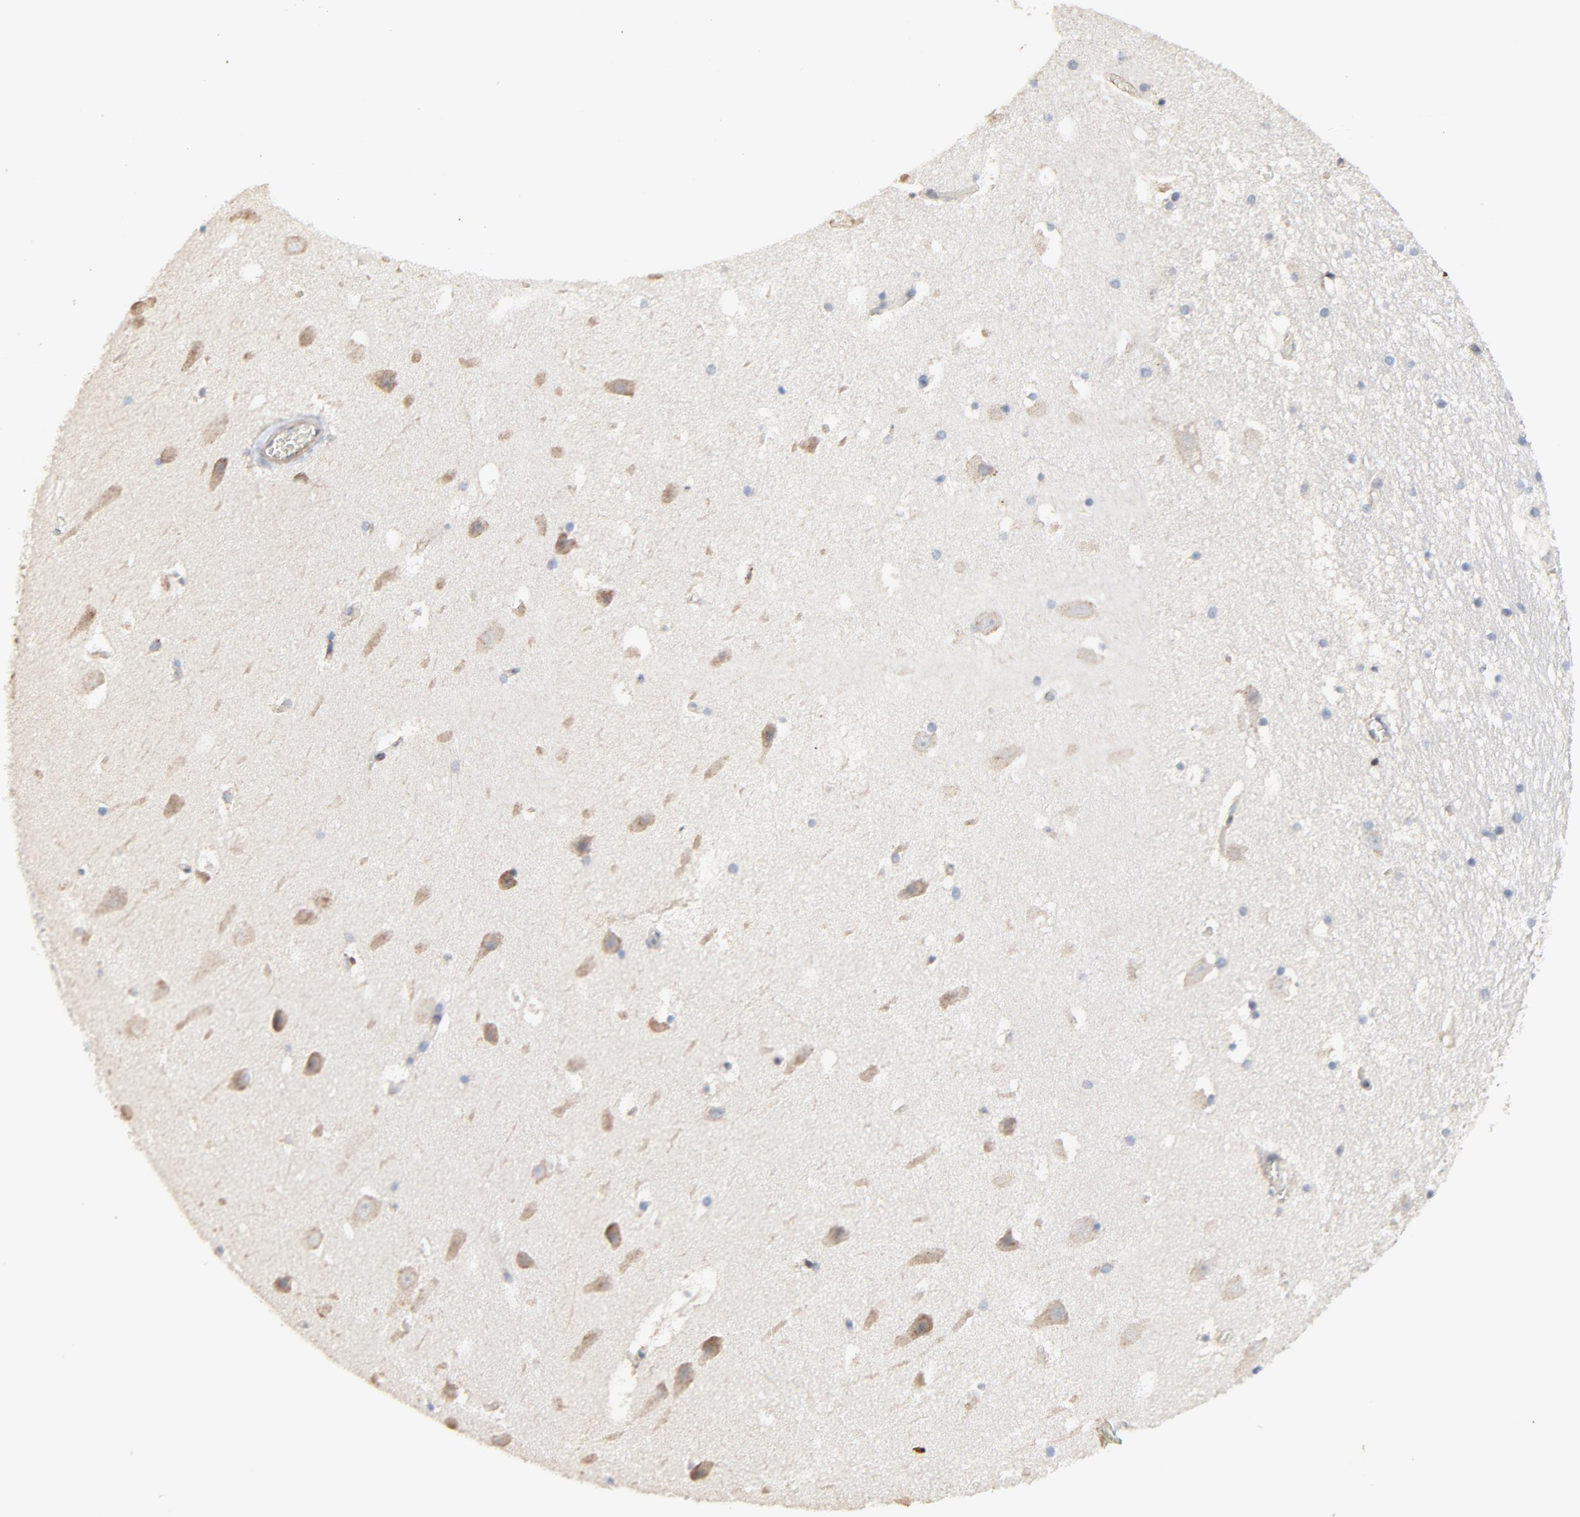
{"staining": {"intensity": "weak", "quantity": "<25%", "location": "cytoplasmic/membranous"}, "tissue": "hippocampus", "cell_type": "Glial cells", "image_type": "normal", "snomed": [{"axis": "morphology", "description": "Normal tissue, NOS"}, {"axis": "topography", "description": "Hippocampus"}], "caption": "This is a micrograph of immunohistochemistry (IHC) staining of normal hippocampus, which shows no staining in glial cells.", "gene": "SKAP1", "patient": {"sex": "male", "age": 45}}